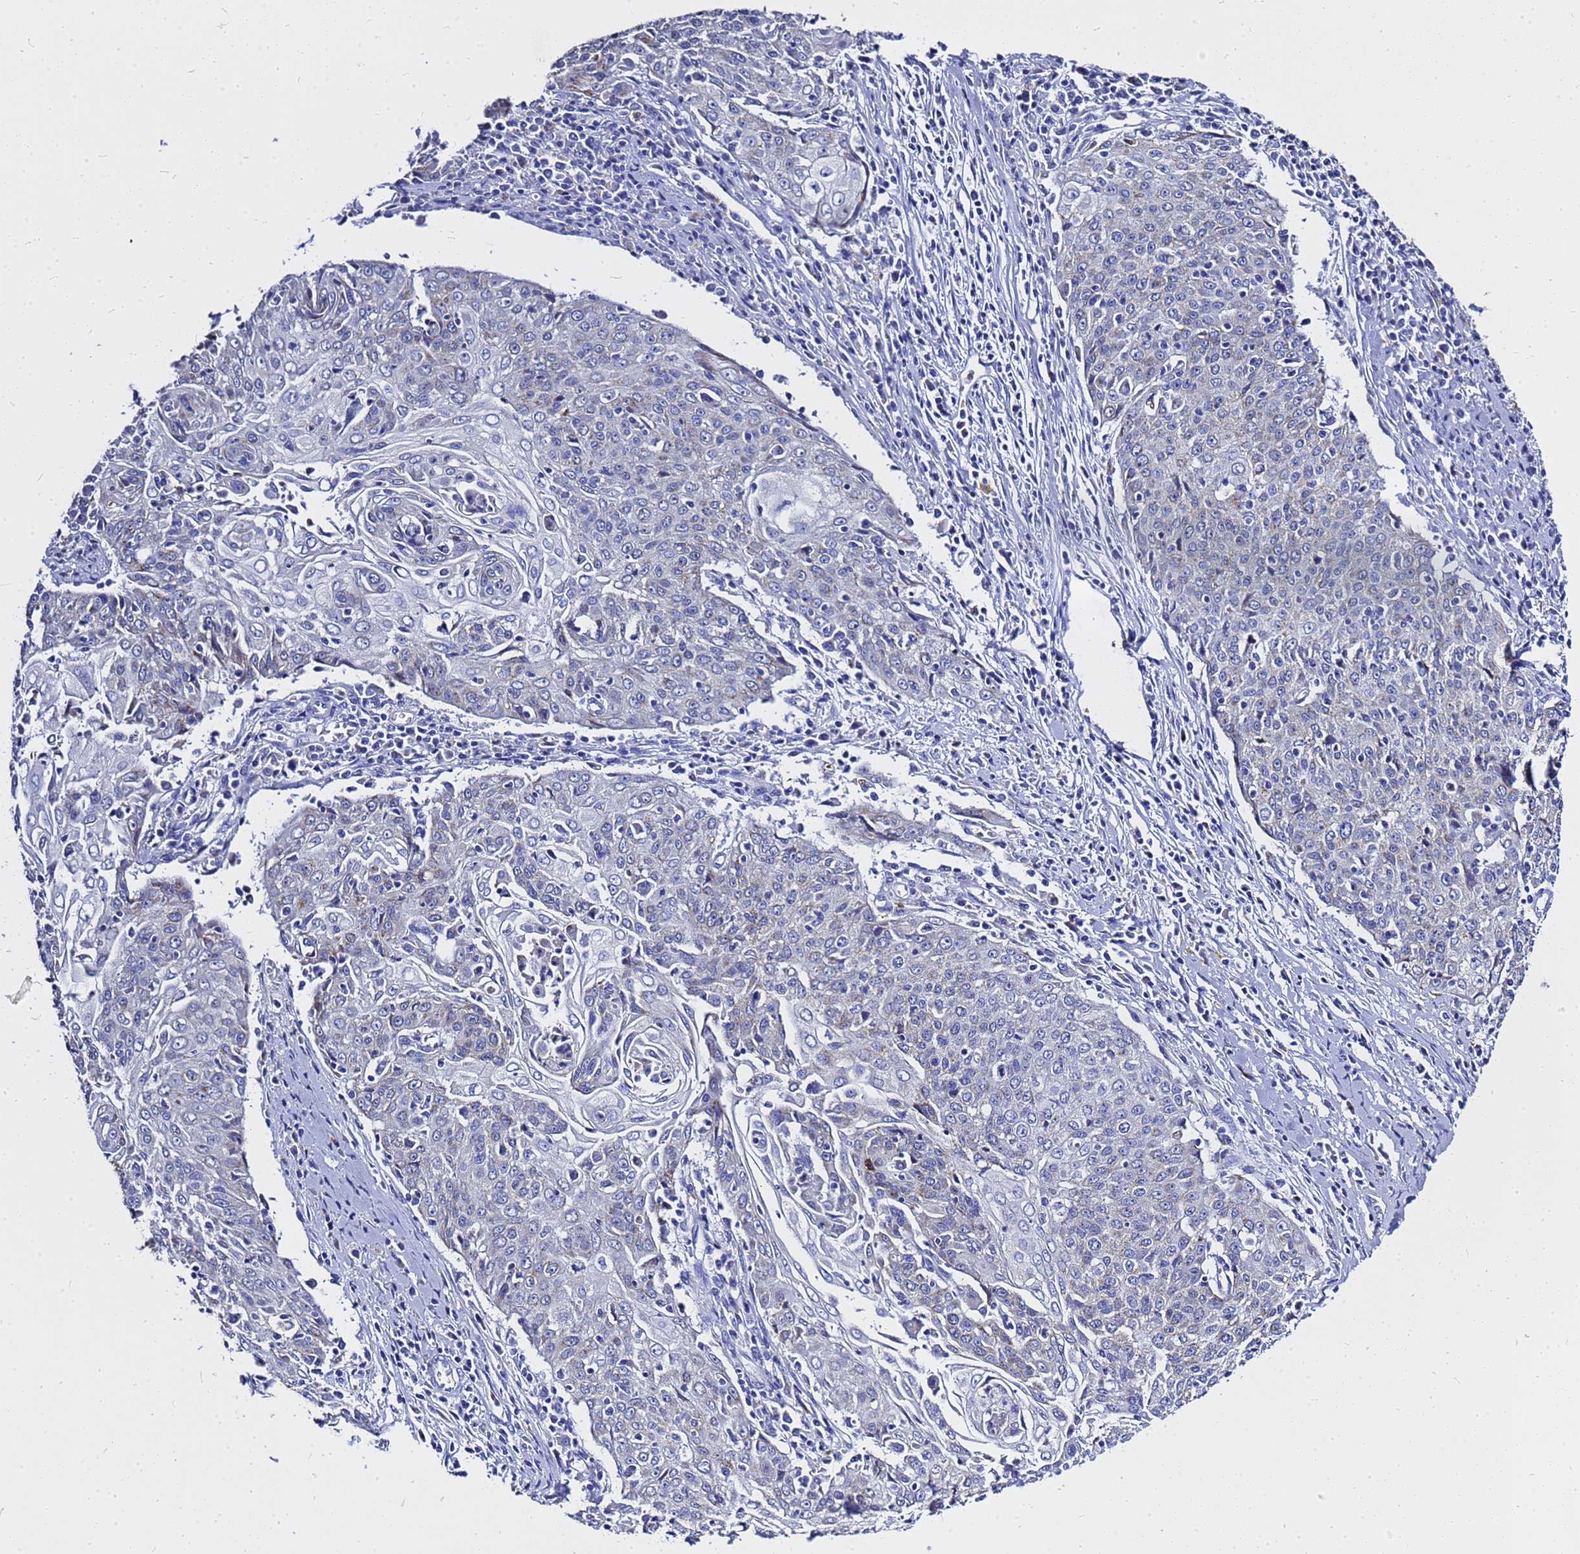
{"staining": {"intensity": "negative", "quantity": "none", "location": "none"}, "tissue": "cervical cancer", "cell_type": "Tumor cells", "image_type": "cancer", "snomed": [{"axis": "morphology", "description": "Squamous cell carcinoma, NOS"}, {"axis": "topography", "description": "Cervix"}], "caption": "Cervical cancer (squamous cell carcinoma) was stained to show a protein in brown. There is no significant positivity in tumor cells. The staining was performed using DAB to visualize the protein expression in brown, while the nuclei were stained in blue with hematoxylin (Magnification: 20x).", "gene": "OR52E2", "patient": {"sex": "female", "age": 48}}